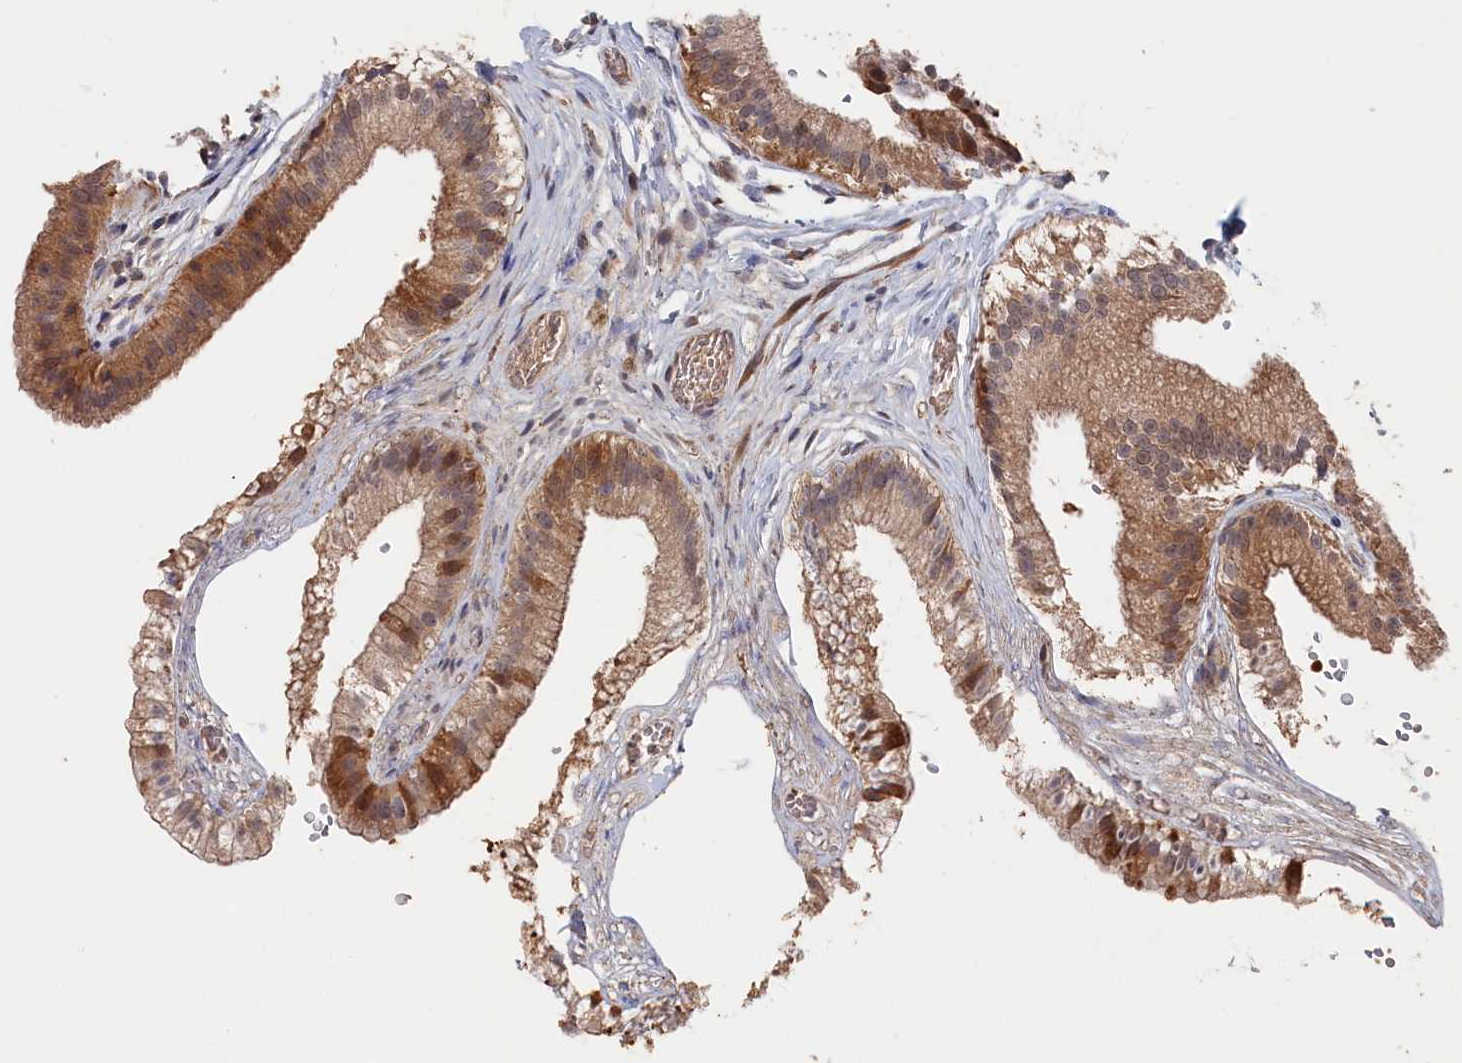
{"staining": {"intensity": "moderate", "quantity": ">75%", "location": "cytoplasmic/membranous"}, "tissue": "gallbladder", "cell_type": "Glandular cells", "image_type": "normal", "snomed": [{"axis": "morphology", "description": "Normal tissue, NOS"}, {"axis": "topography", "description": "Gallbladder"}], "caption": "Gallbladder was stained to show a protein in brown. There is medium levels of moderate cytoplasmic/membranous staining in about >75% of glandular cells. (DAB (3,3'-diaminobenzidine) IHC with brightfield microscopy, high magnification).", "gene": "RMI2", "patient": {"sex": "female", "age": 54}}